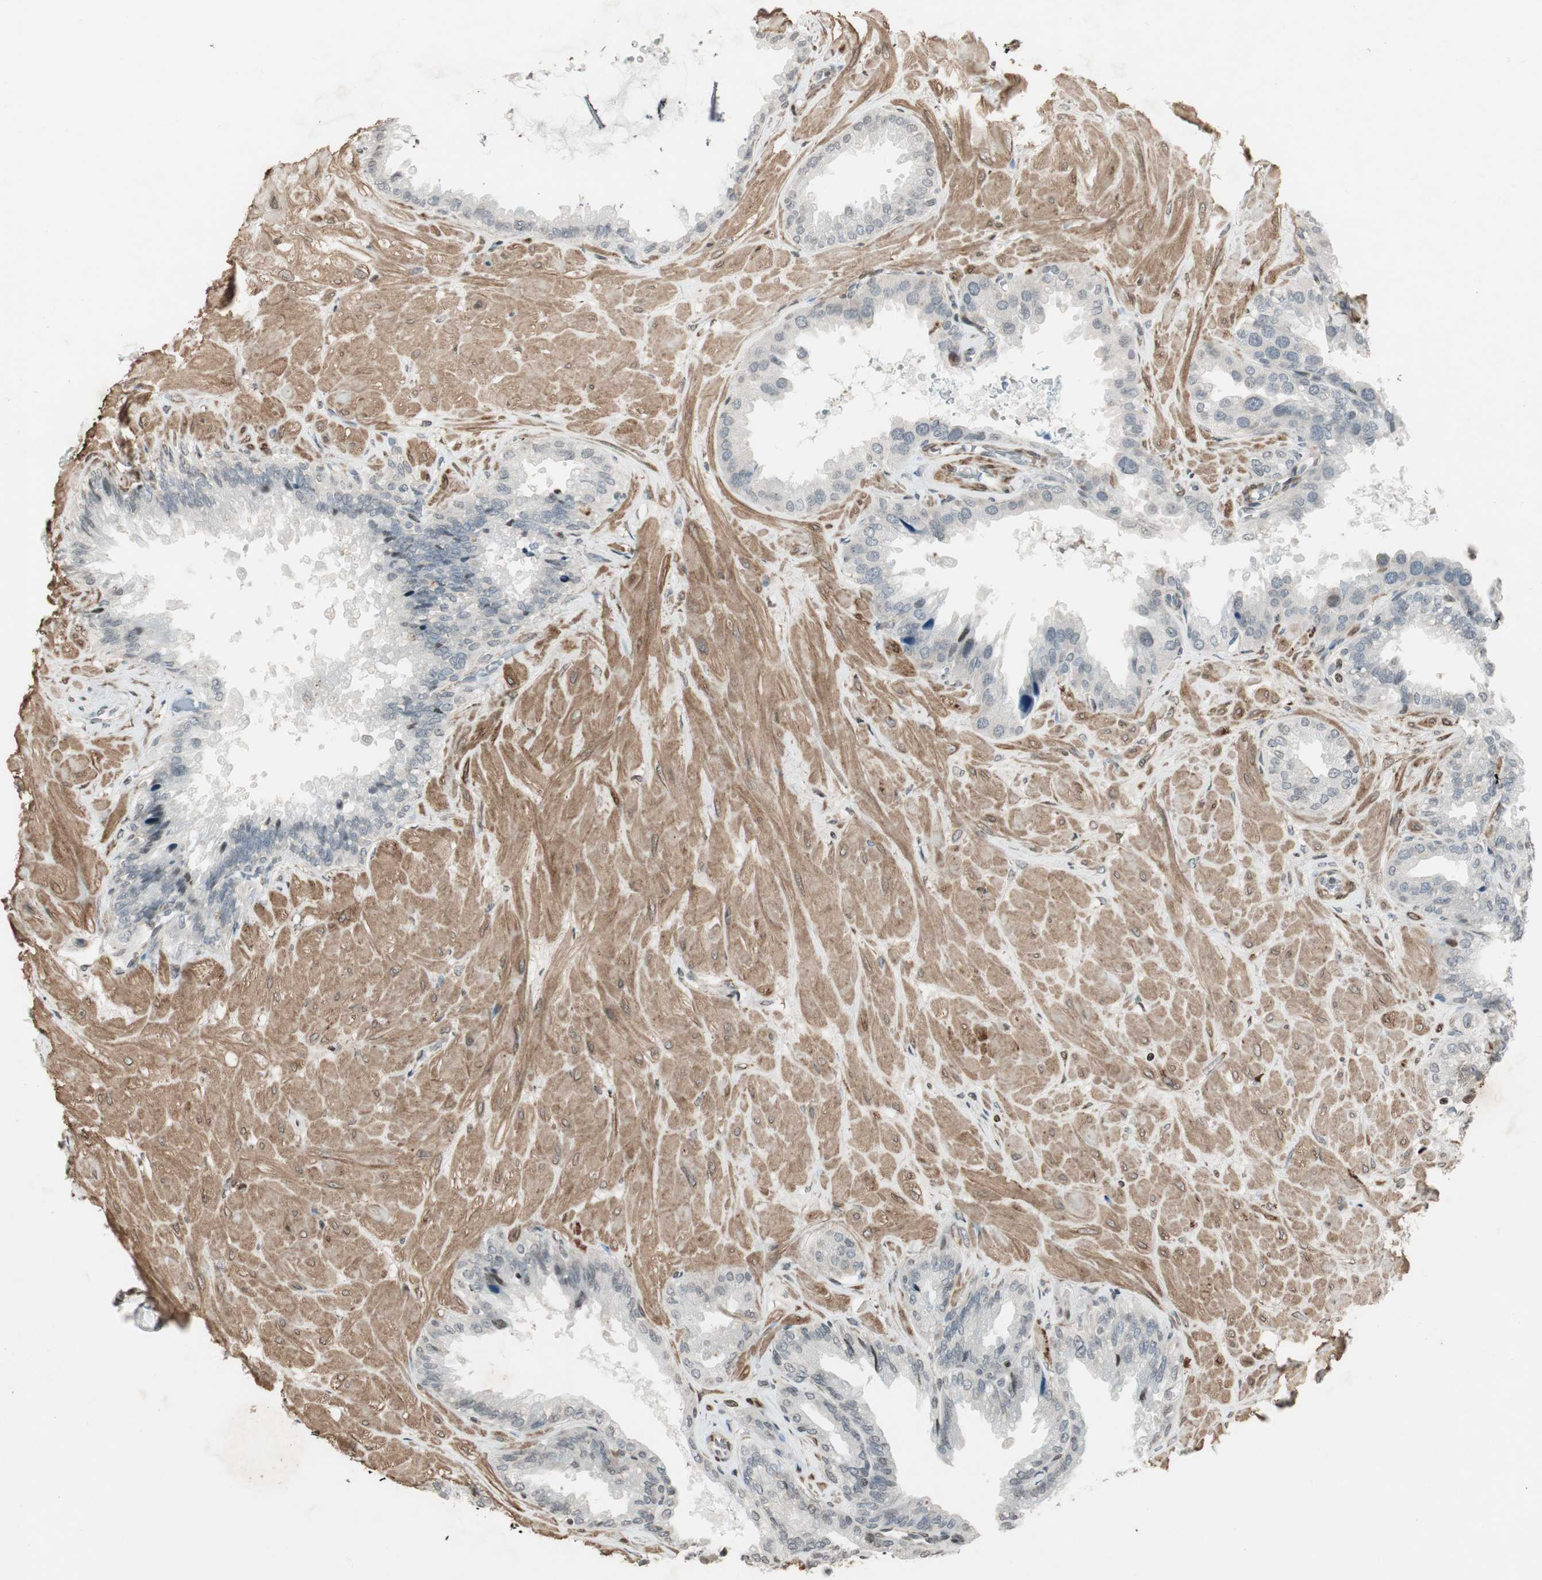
{"staining": {"intensity": "negative", "quantity": "none", "location": "none"}, "tissue": "seminal vesicle", "cell_type": "Glandular cells", "image_type": "normal", "snomed": [{"axis": "morphology", "description": "Normal tissue, NOS"}, {"axis": "topography", "description": "Seminal veicle"}], "caption": "This is an IHC image of unremarkable seminal vesicle. There is no staining in glandular cells.", "gene": "PRKG1", "patient": {"sex": "male", "age": 46}}